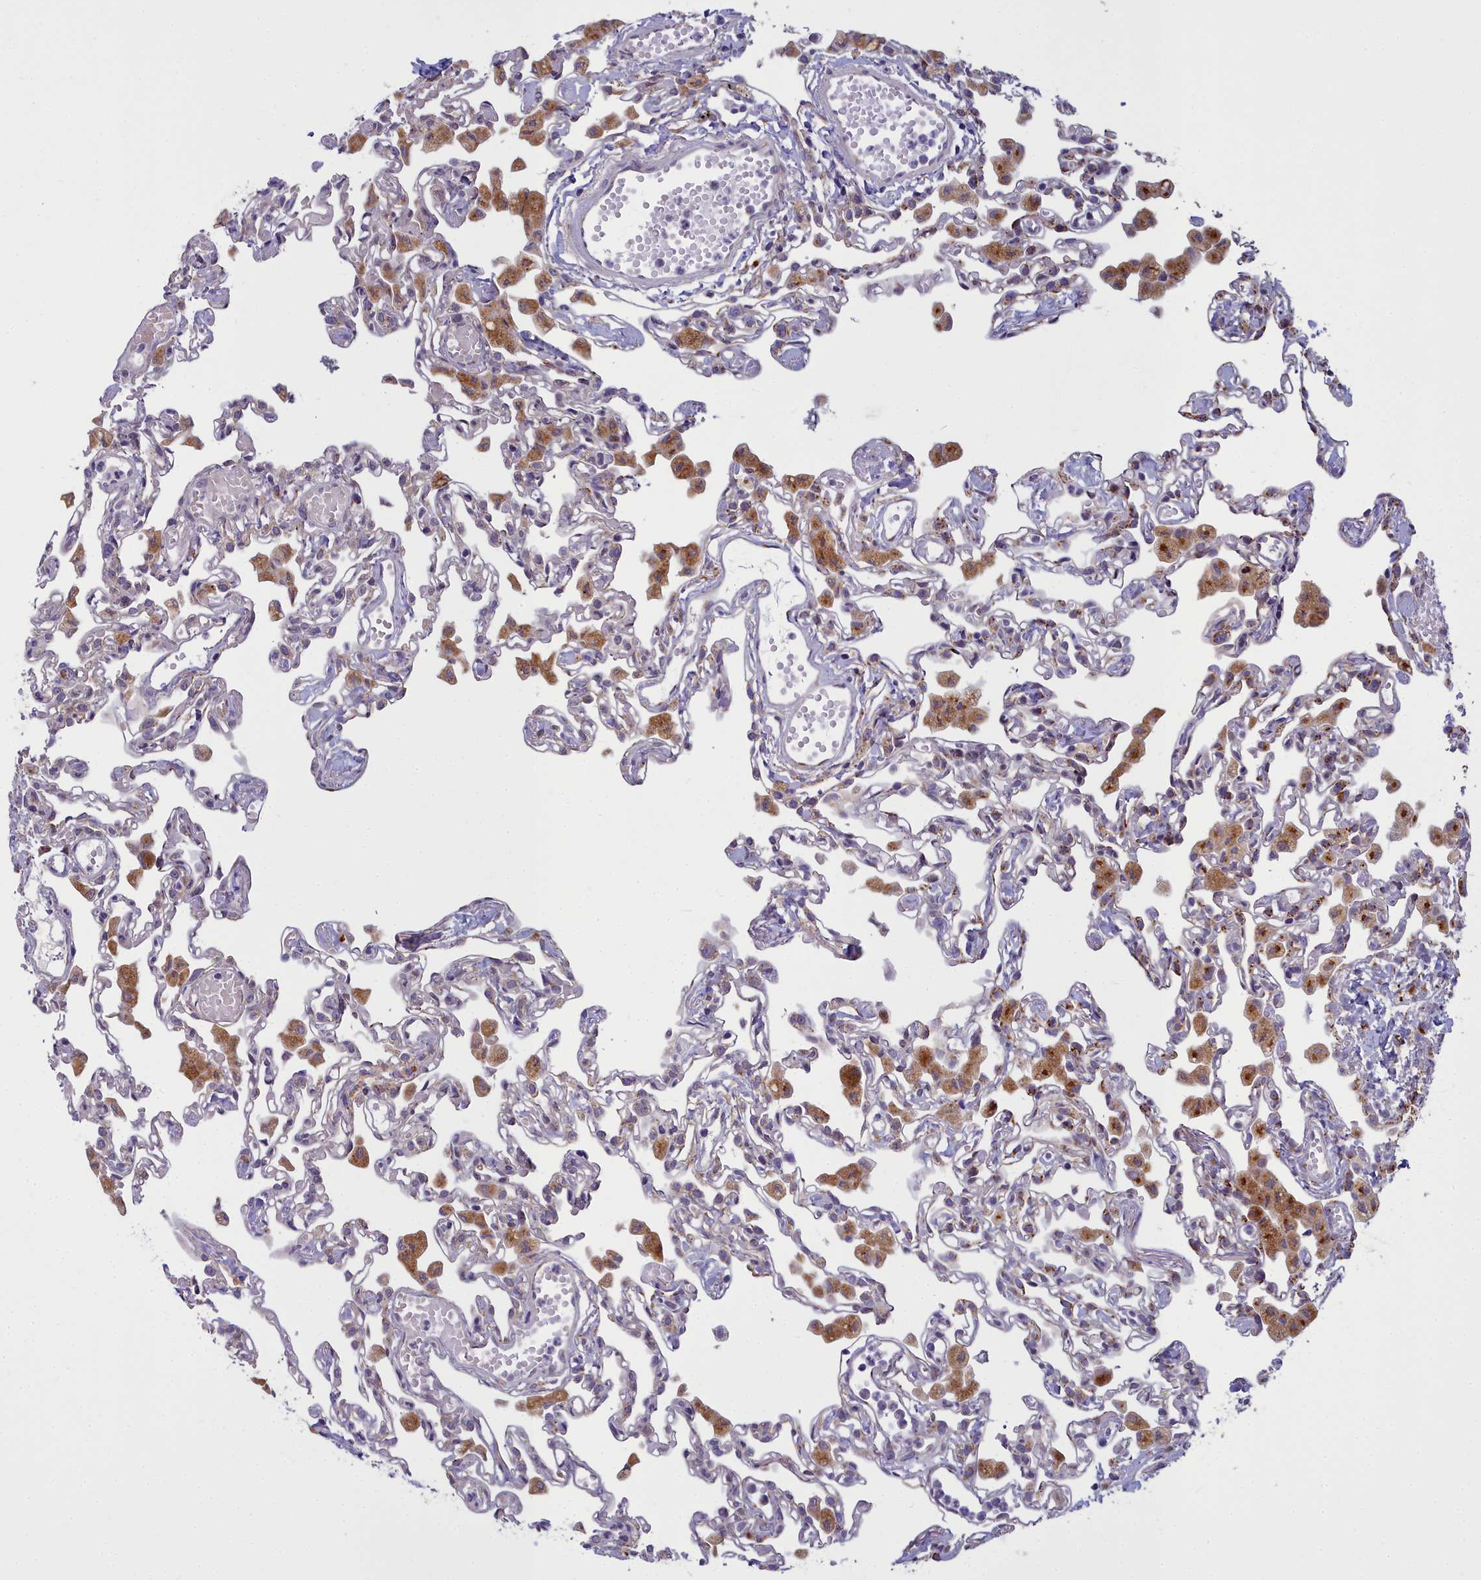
{"staining": {"intensity": "negative", "quantity": "none", "location": "none"}, "tissue": "lung", "cell_type": "Alveolar cells", "image_type": "normal", "snomed": [{"axis": "morphology", "description": "Normal tissue, NOS"}, {"axis": "topography", "description": "Bronchus"}, {"axis": "topography", "description": "Lung"}], "caption": "The immunohistochemistry micrograph has no significant staining in alveolar cells of lung. (Brightfield microscopy of DAB (3,3'-diaminobenzidine) immunohistochemistry (IHC) at high magnification).", "gene": "WDPCP", "patient": {"sex": "female", "age": 49}}